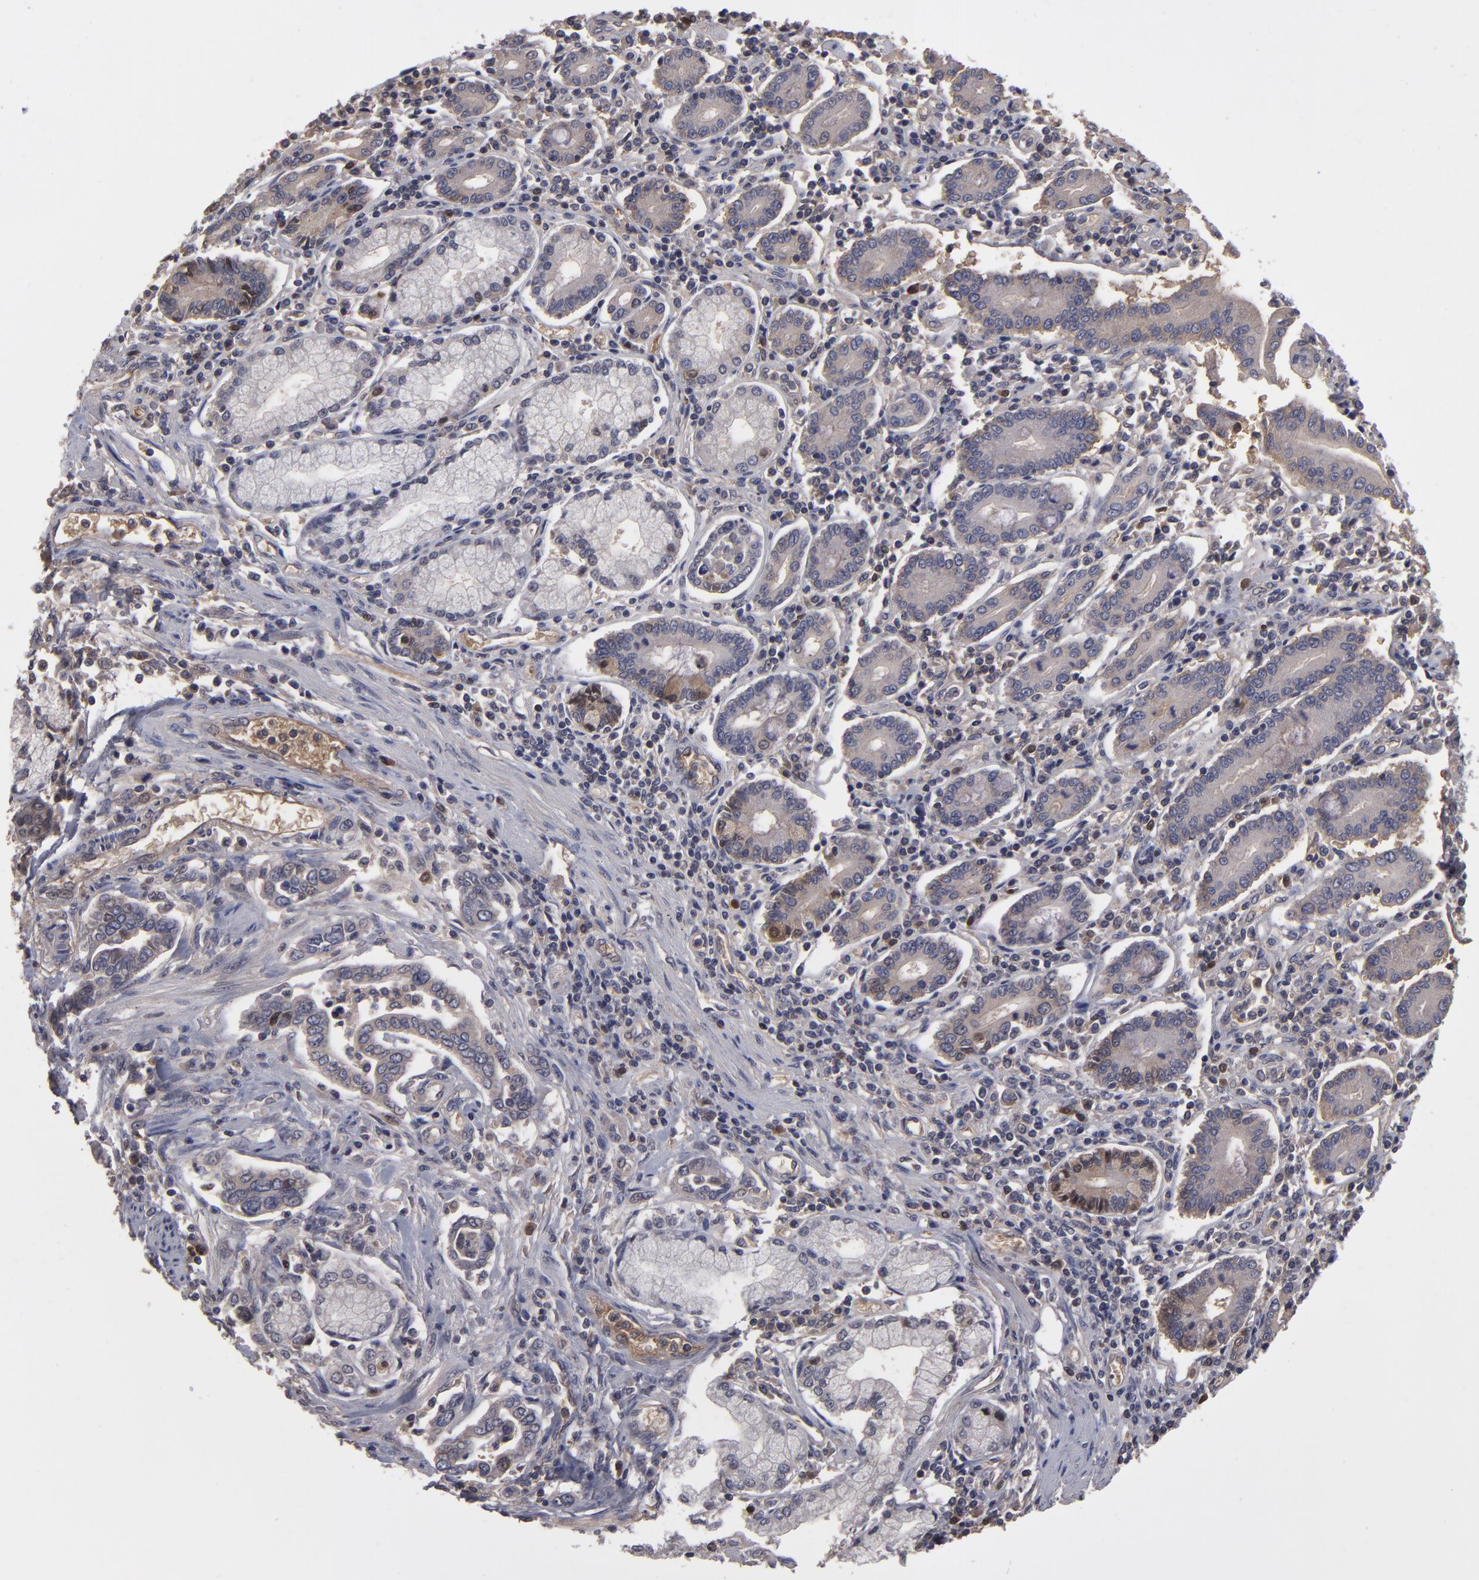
{"staining": {"intensity": "weak", "quantity": "<25%", "location": "cytoplasmic/membranous"}, "tissue": "pancreatic cancer", "cell_type": "Tumor cells", "image_type": "cancer", "snomed": [{"axis": "morphology", "description": "Adenocarcinoma, NOS"}, {"axis": "topography", "description": "Pancreas"}], "caption": "This is an immunohistochemistry (IHC) micrograph of adenocarcinoma (pancreatic). There is no positivity in tumor cells.", "gene": "ITIH4", "patient": {"sex": "female", "age": 57}}